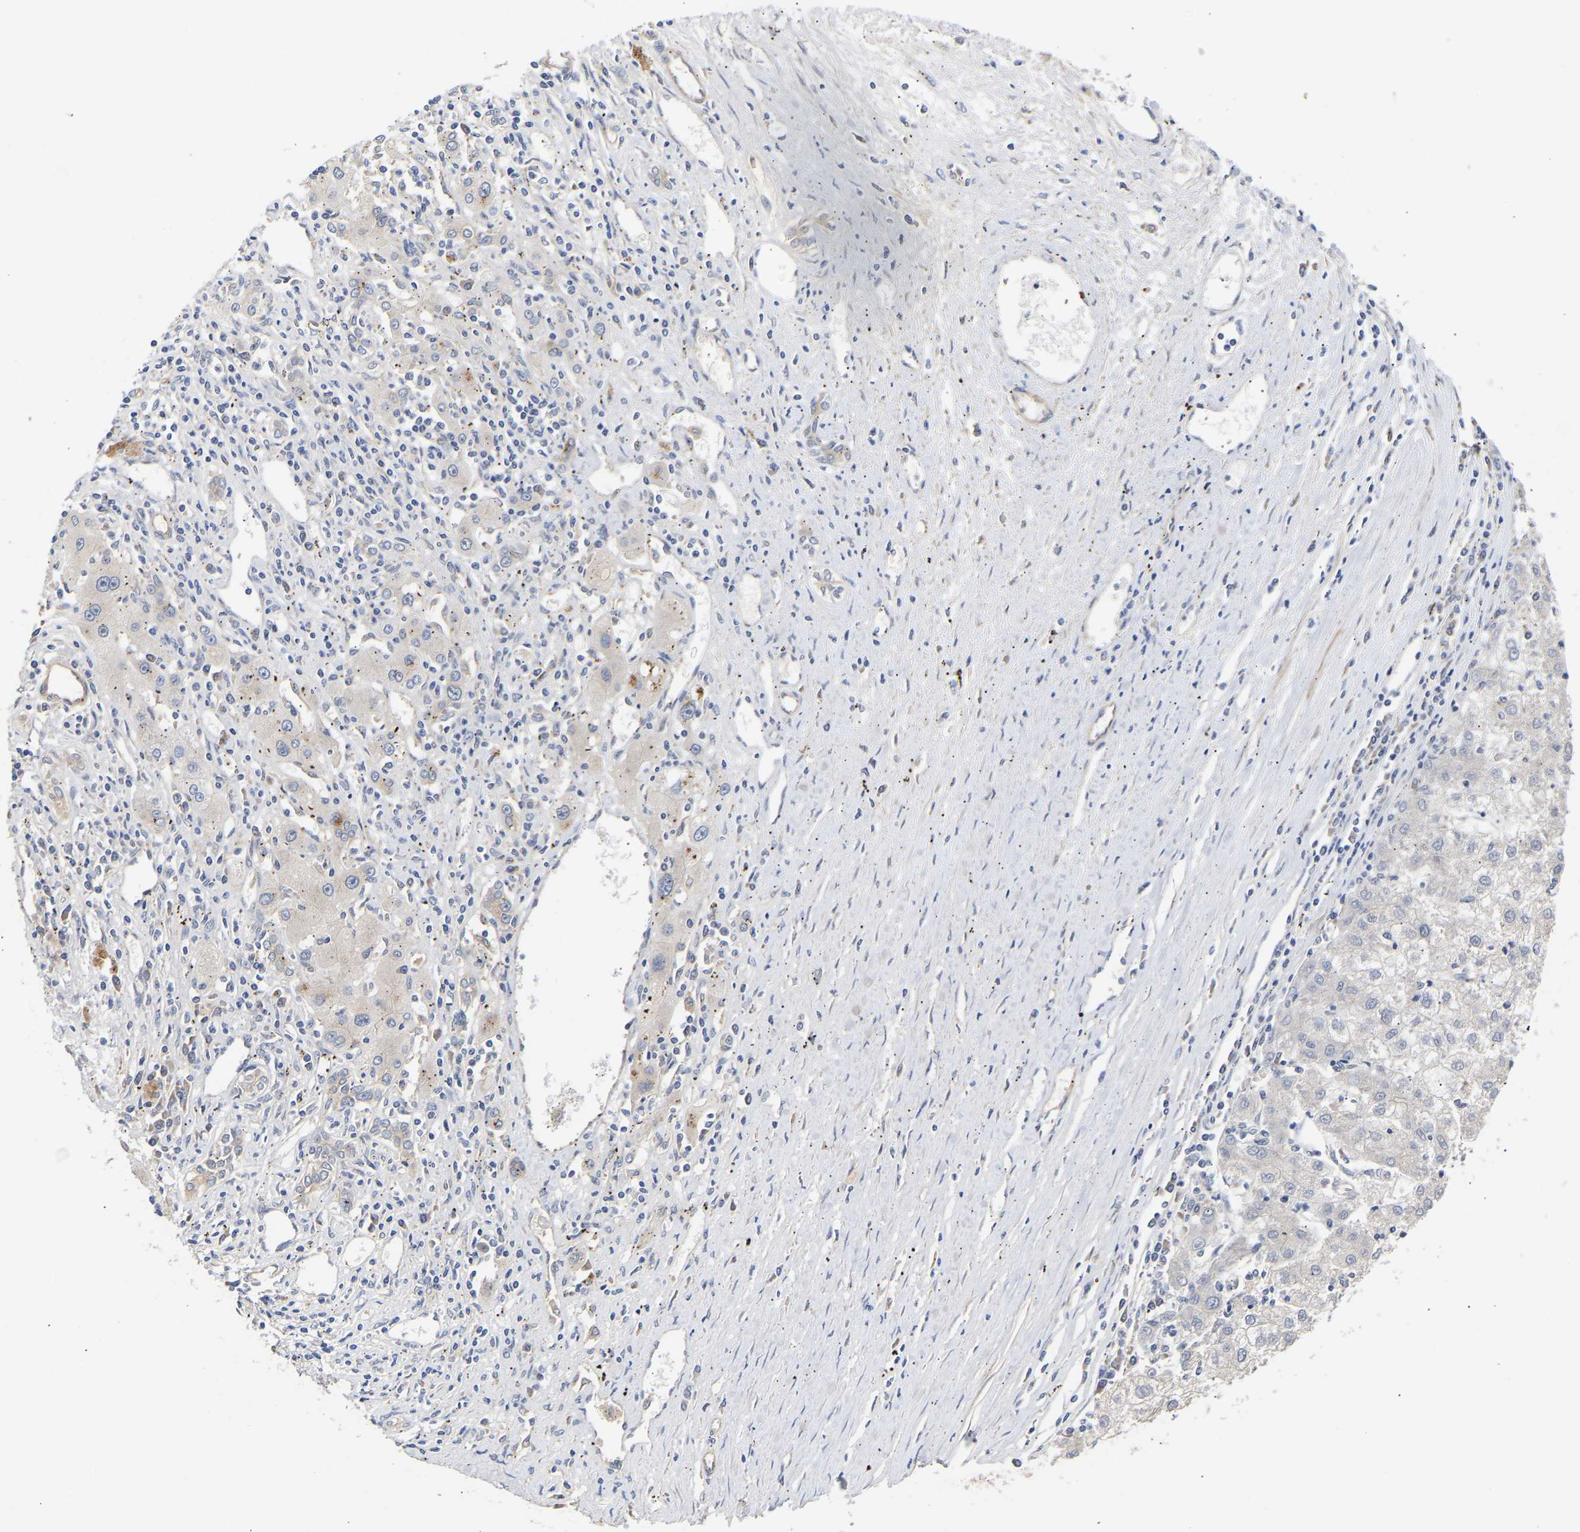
{"staining": {"intensity": "negative", "quantity": "none", "location": "none"}, "tissue": "liver cancer", "cell_type": "Tumor cells", "image_type": "cancer", "snomed": [{"axis": "morphology", "description": "Carcinoma, Hepatocellular, NOS"}, {"axis": "topography", "description": "Liver"}], "caption": "Immunohistochemistry image of liver hepatocellular carcinoma stained for a protein (brown), which exhibits no expression in tumor cells.", "gene": "KASH5", "patient": {"sex": "male", "age": 72}}